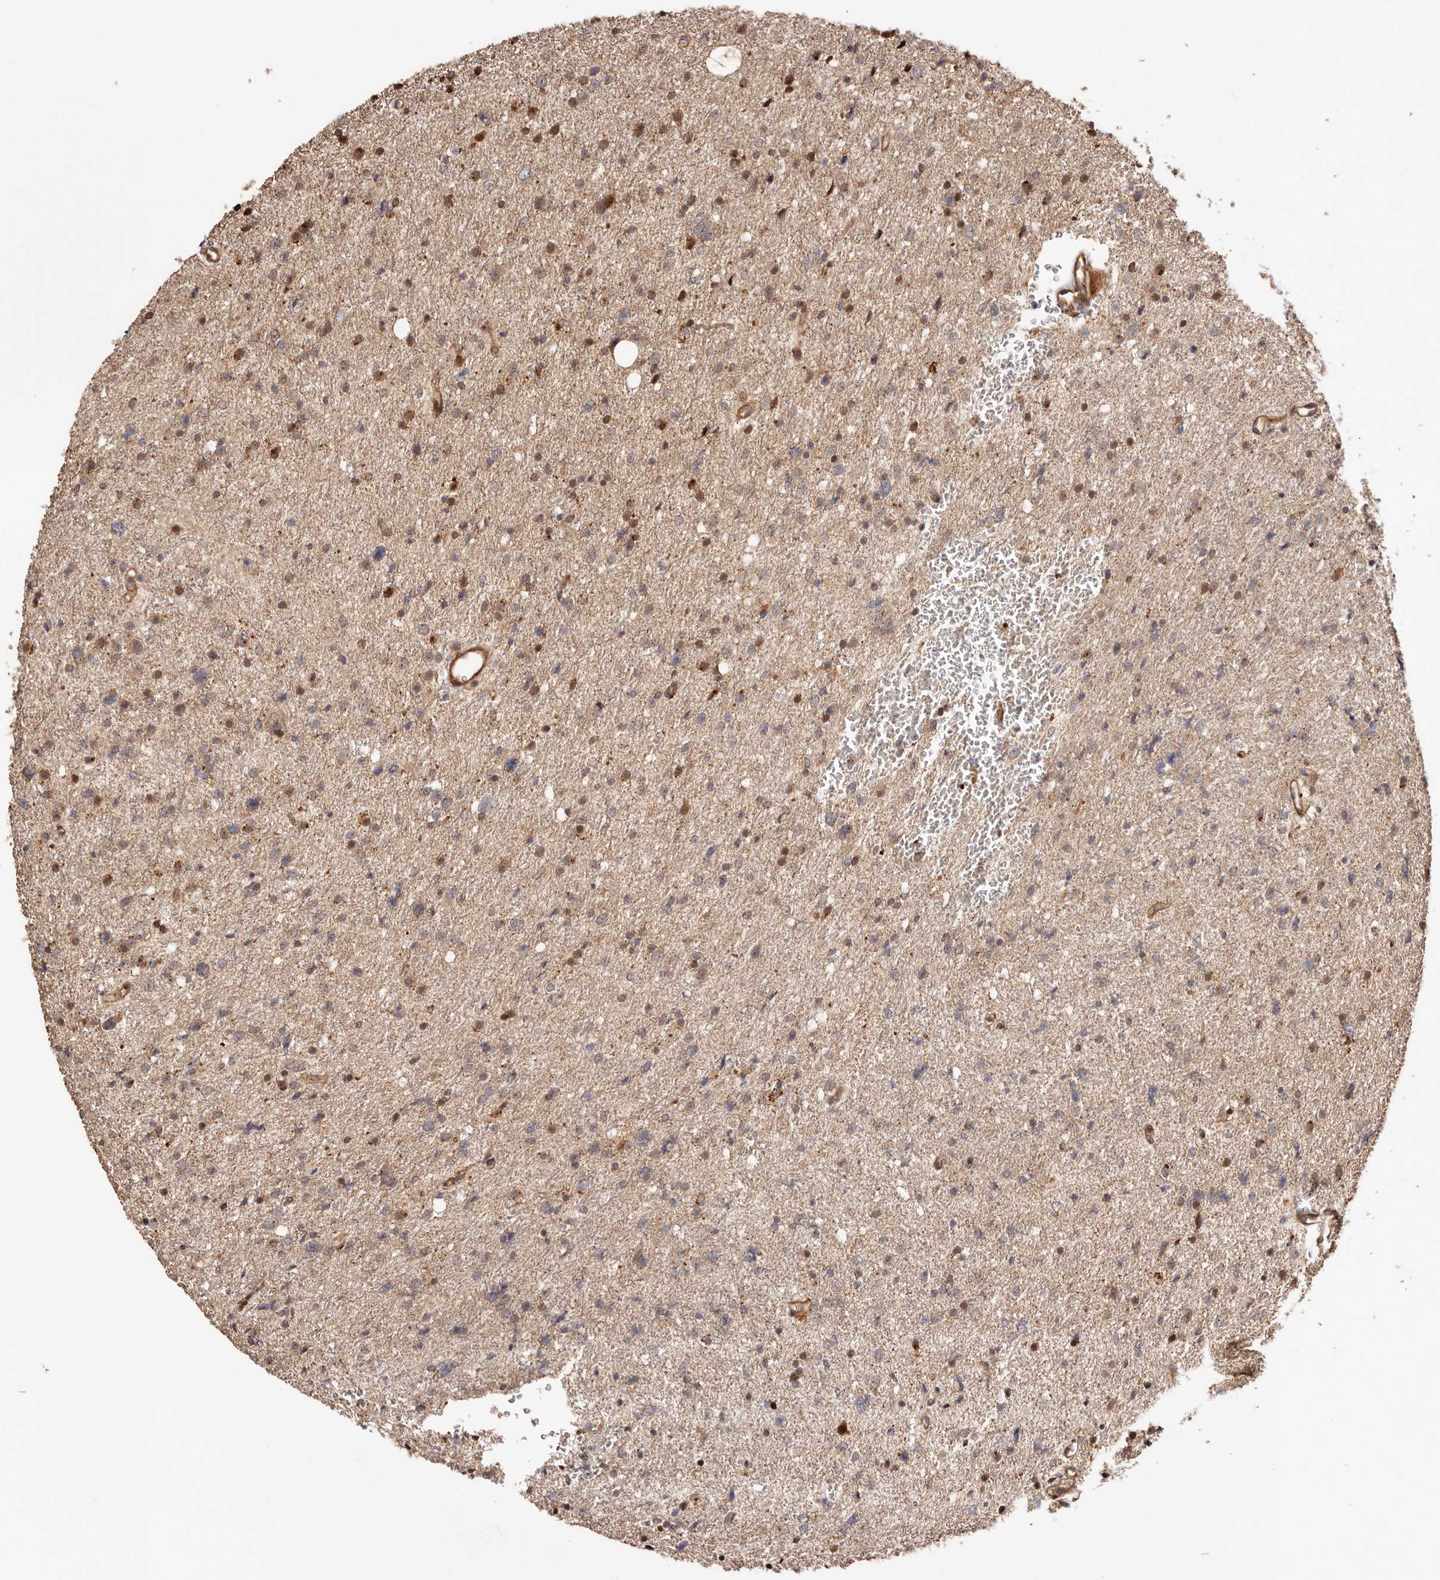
{"staining": {"intensity": "moderate", "quantity": "25%-75%", "location": "cytoplasmic/membranous"}, "tissue": "glioma", "cell_type": "Tumor cells", "image_type": "cancer", "snomed": [{"axis": "morphology", "description": "Glioma, malignant, Low grade"}, {"axis": "topography", "description": "Brain"}], "caption": "The histopathology image demonstrates a brown stain indicating the presence of a protein in the cytoplasmic/membranous of tumor cells in glioma. (DAB IHC with brightfield microscopy, high magnification).", "gene": "PTPN22", "patient": {"sex": "female", "age": 37}}